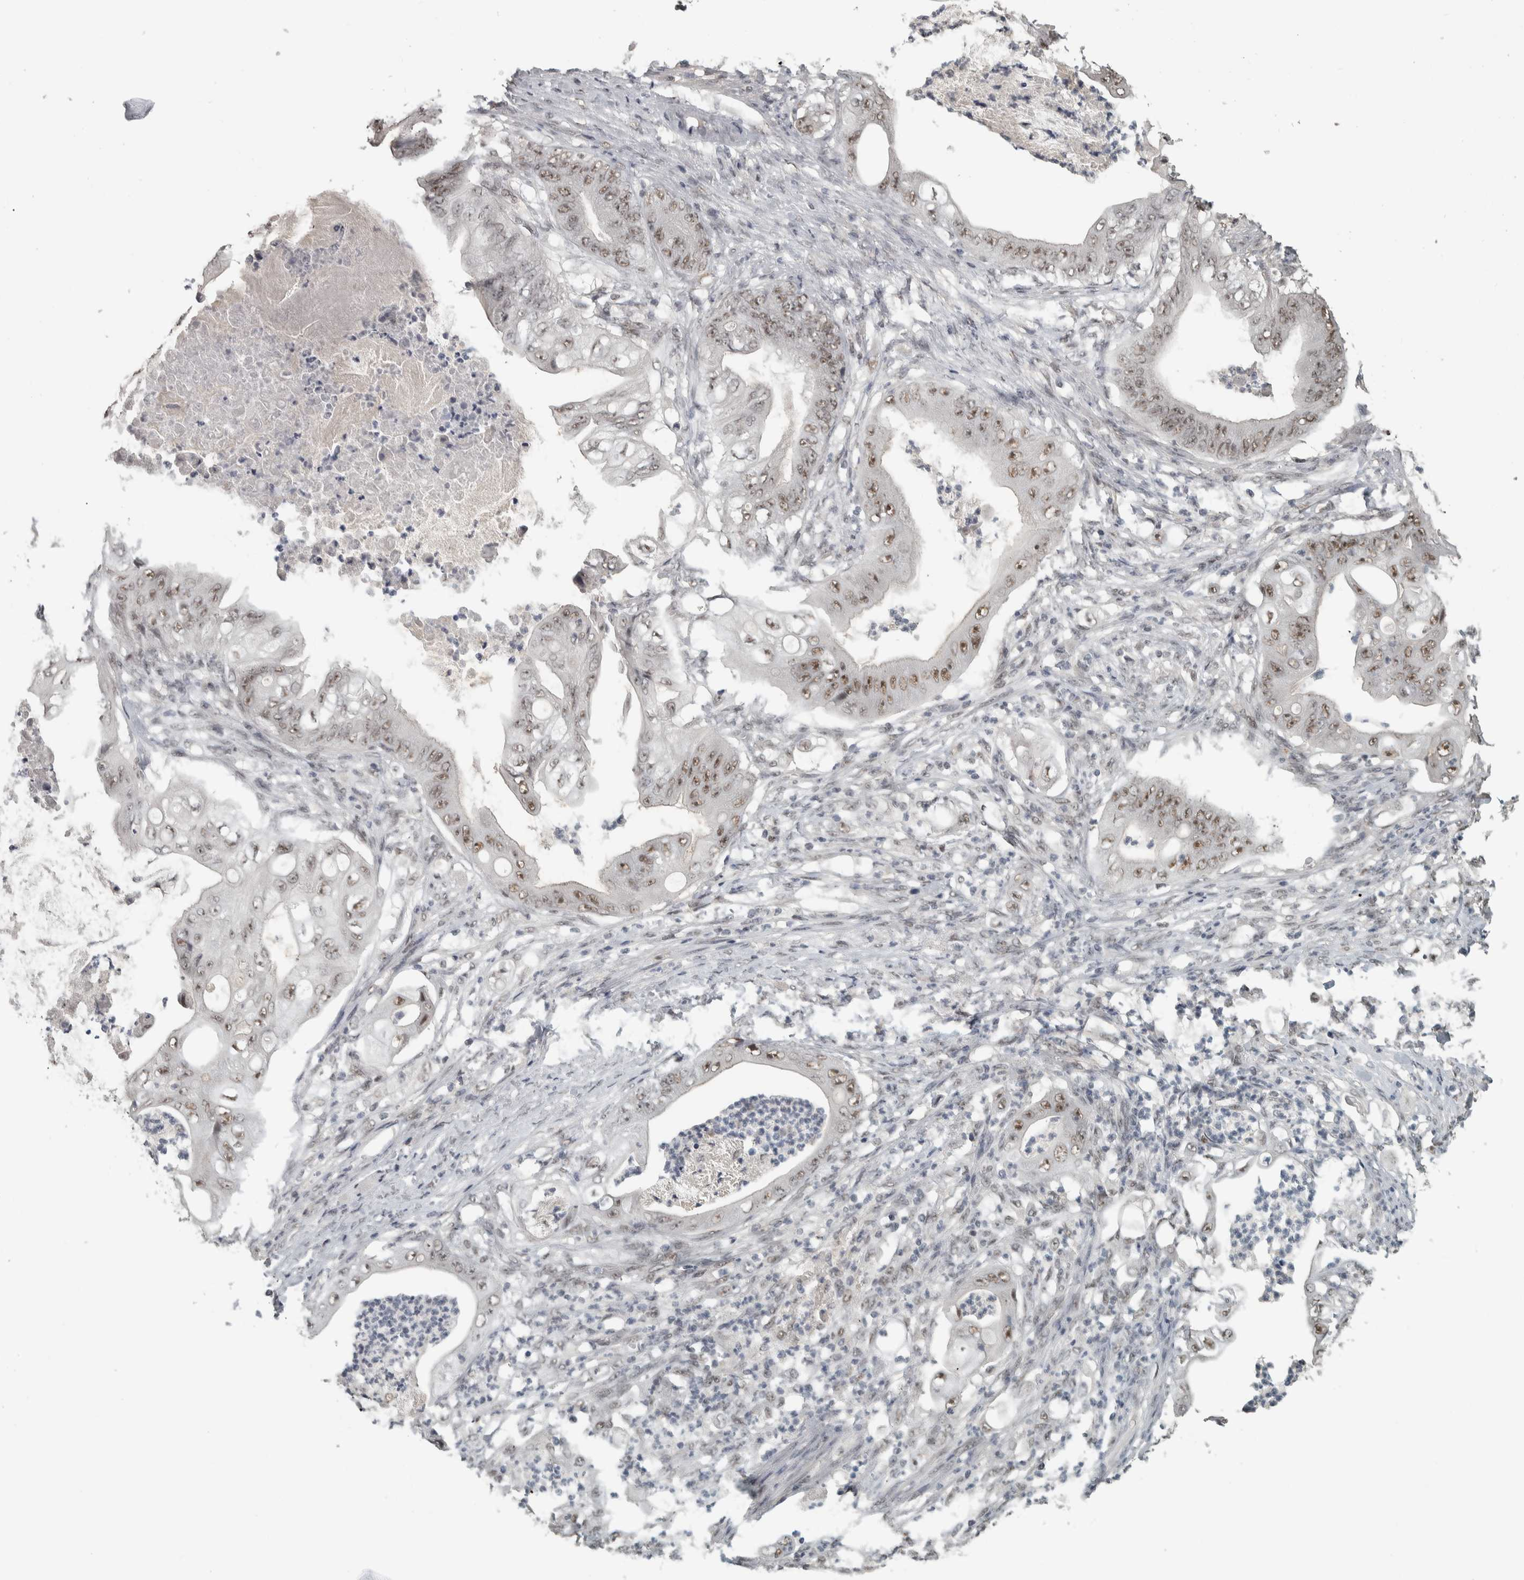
{"staining": {"intensity": "moderate", "quantity": ">75%", "location": "nuclear"}, "tissue": "stomach cancer", "cell_type": "Tumor cells", "image_type": "cancer", "snomed": [{"axis": "morphology", "description": "Adenocarcinoma, NOS"}, {"axis": "topography", "description": "Stomach"}], "caption": "This is a histology image of immunohistochemistry (IHC) staining of stomach adenocarcinoma, which shows moderate expression in the nuclear of tumor cells.", "gene": "DDX42", "patient": {"sex": "female", "age": 73}}